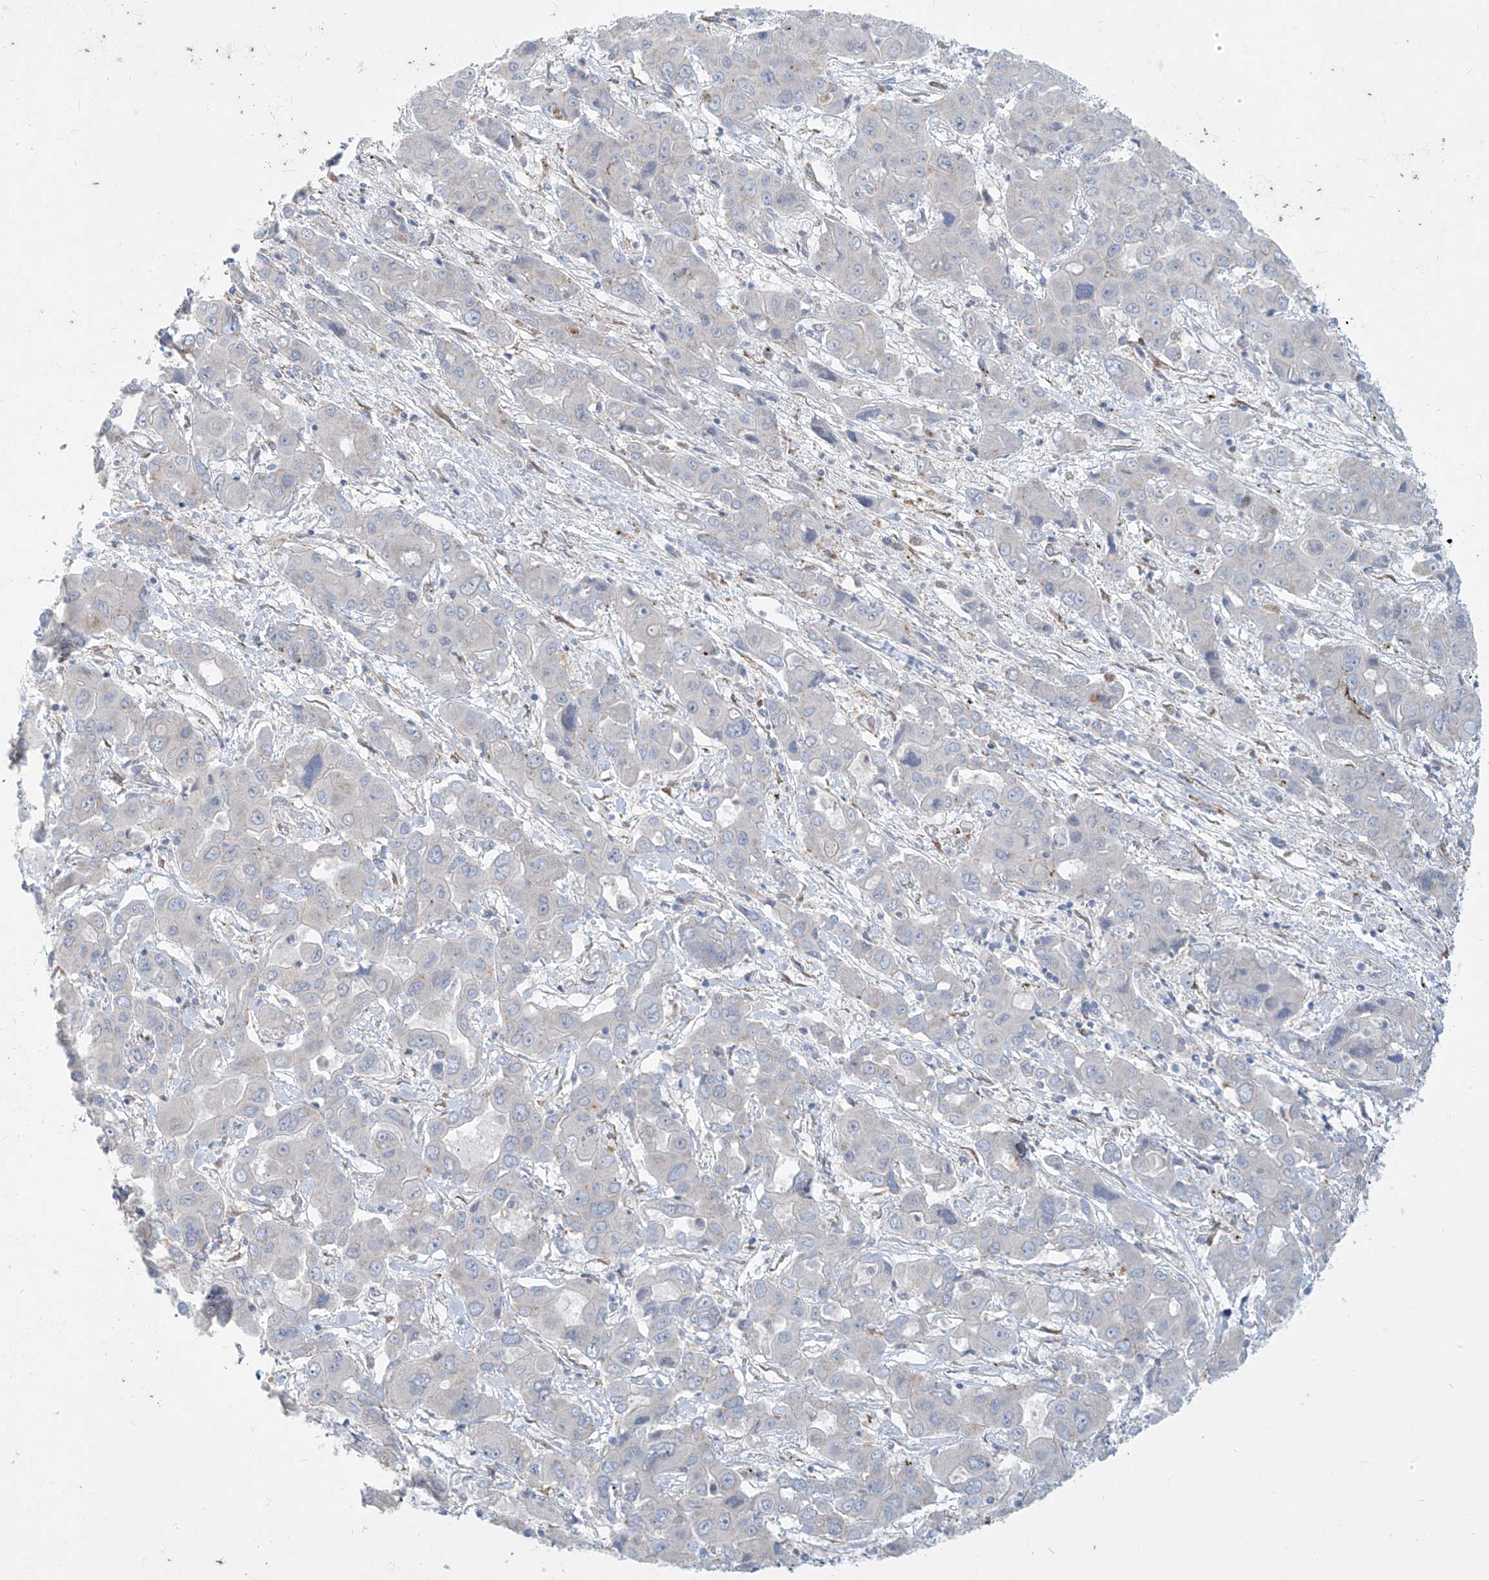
{"staining": {"intensity": "negative", "quantity": "none", "location": "none"}, "tissue": "liver cancer", "cell_type": "Tumor cells", "image_type": "cancer", "snomed": [{"axis": "morphology", "description": "Cholangiocarcinoma"}, {"axis": "topography", "description": "Liver"}], "caption": "Tumor cells are negative for brown protein staining in liver cancer.", "gene": "KRTAP25-1", "patient": {"sex": "male", "age": 67}}